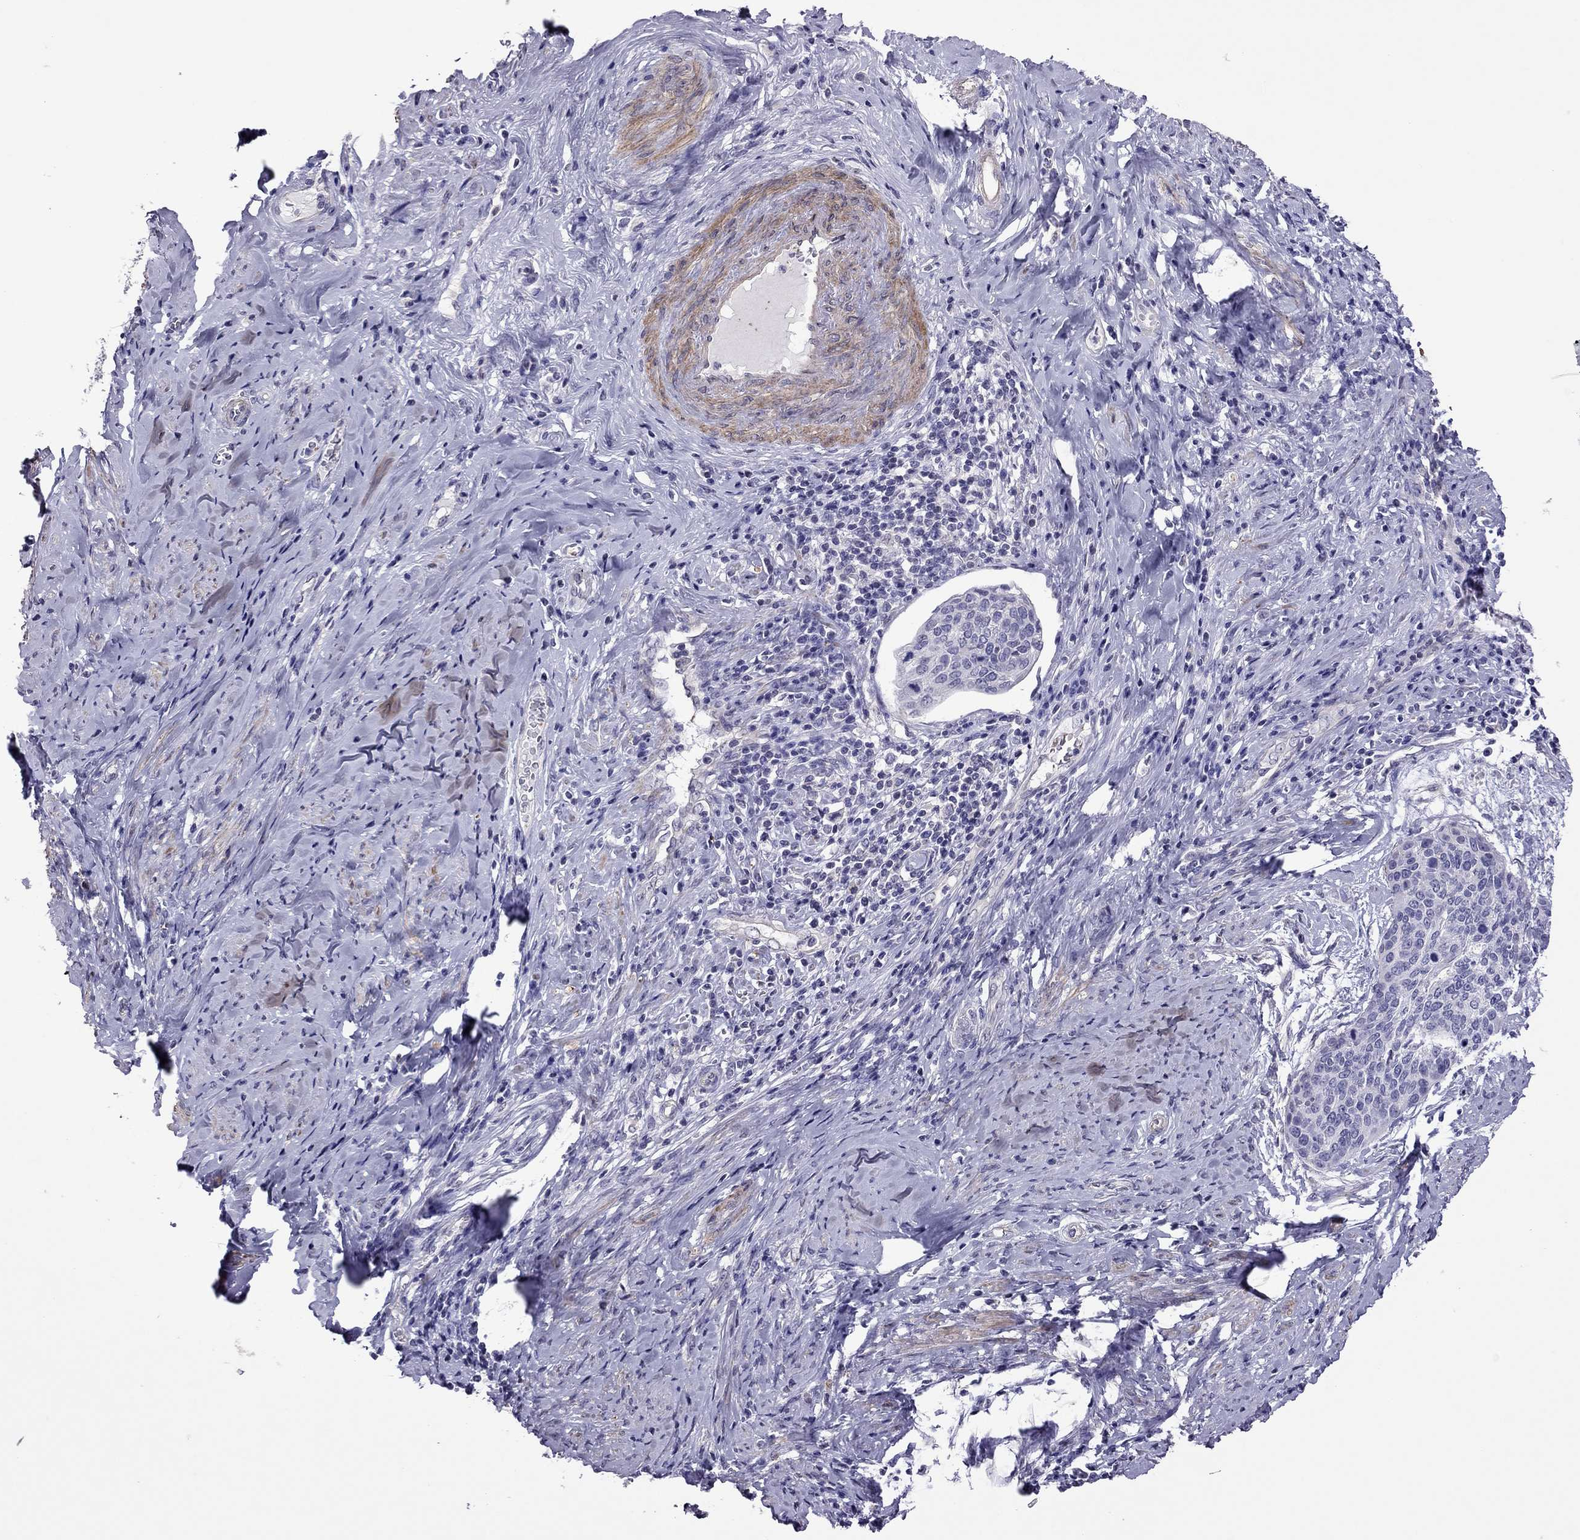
{"staining": {"intensity": "negative", "quantity": "none", "location": "none"}, "tissue": "cervical cancer", "cell_type": "Tumor cells", "image_type": "cancer", "snomed": [{"axis": "morphology", "description": "Squamous cell carcinoma, NOS"}, {"axis": "topography", "description": "Cervix"}], "caption": "Histopathology image shows no protein staining in tumor cells of cervical cancer (squamous cell carcinoma) tissue.", "gene": "SLC16A8", "patient": {"sex": "female", "age": 69}}